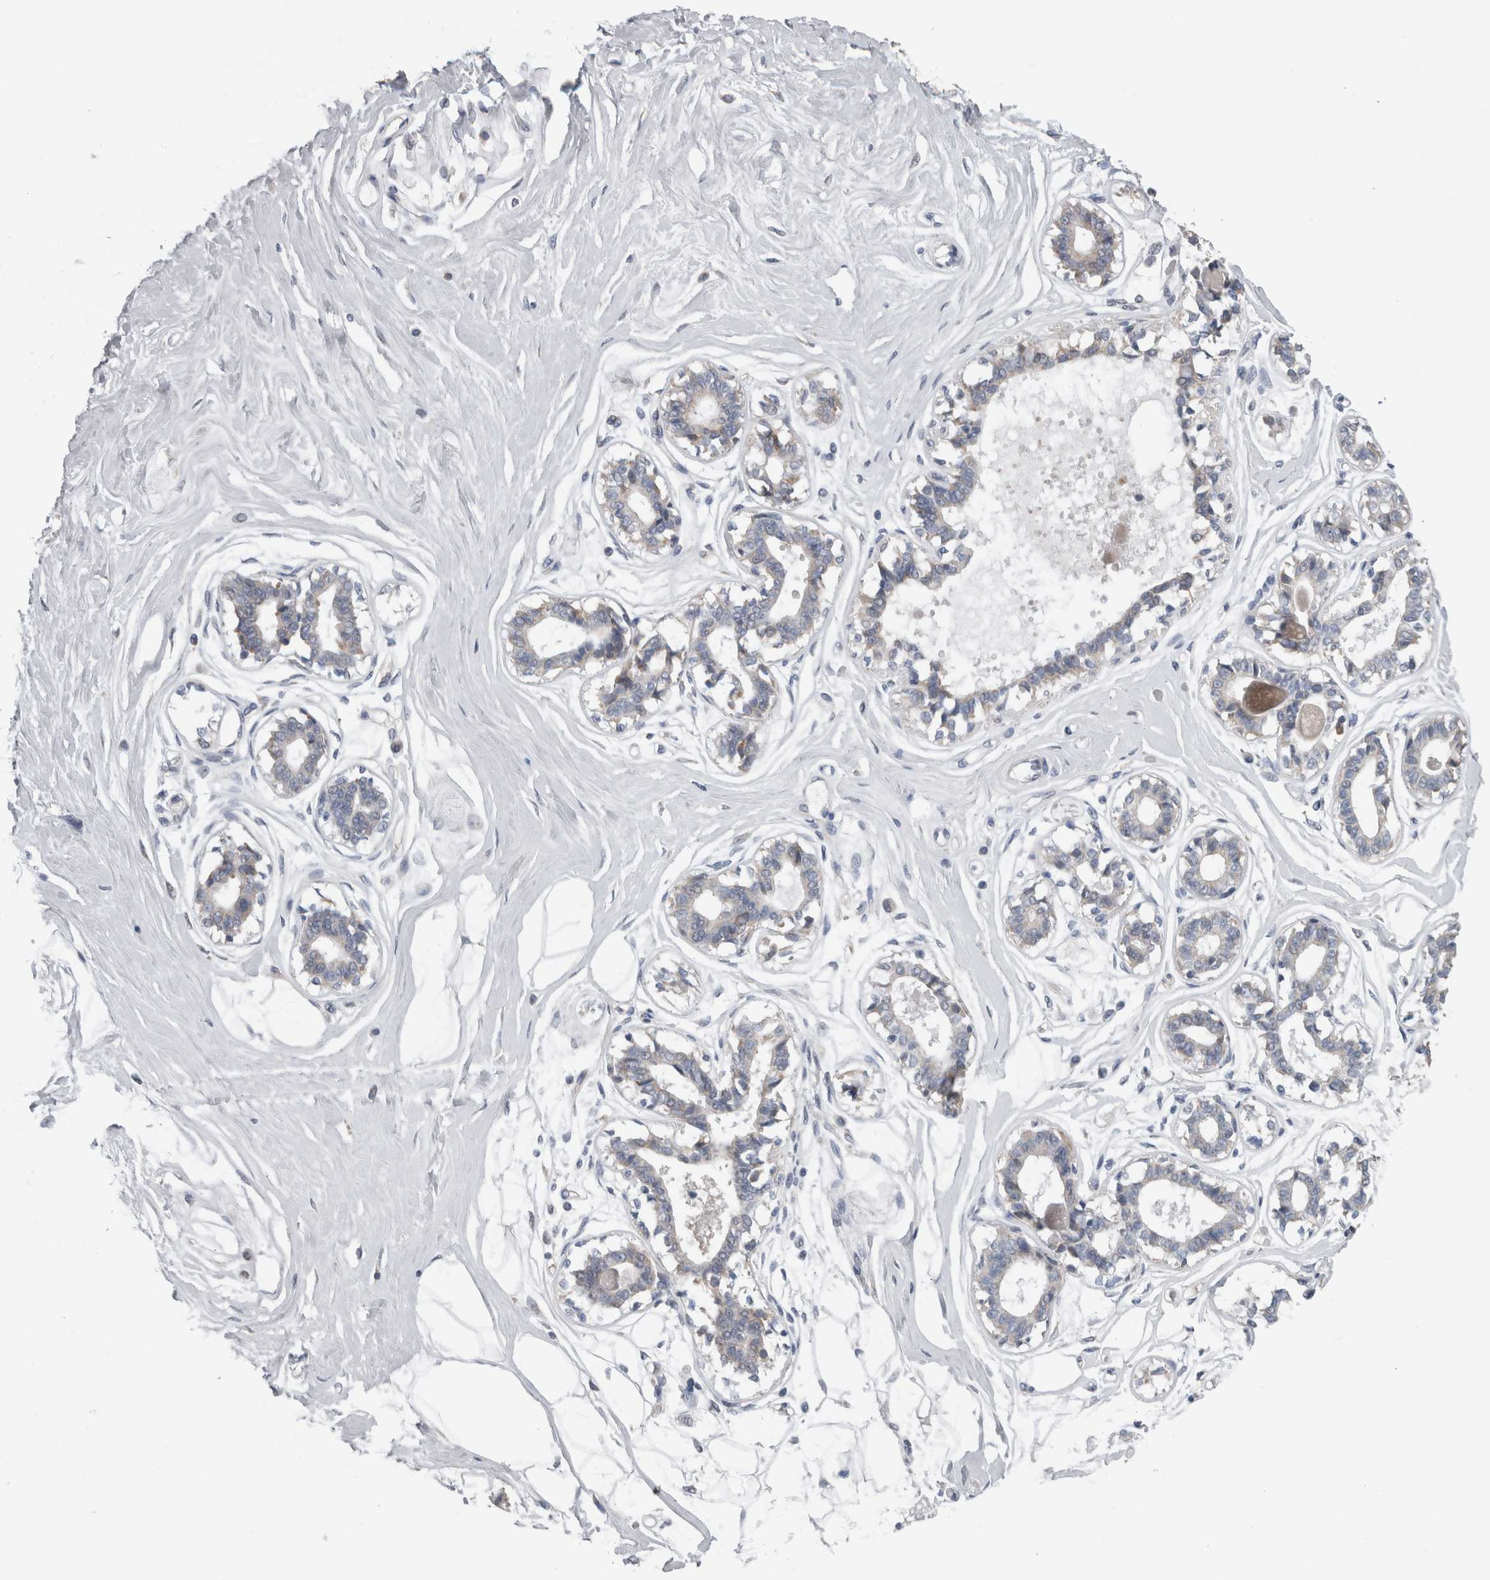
{"staining": {"intensity": "negative", "quantity": "none", "location": "none"}, "tissue": "breast", "cell_type": "Adipocytes", "image_type": "normal", "snomed": [{"axis": "morphology", "description": "Normal tissue, NOS"}, {"axis": "topography", "description": "Breast"}], "caption": "Protein analysis of normal breast demonstrates no significant staining in adipocytes.", "gene": "GDAP1", "patient": {"sex": "female", "age": 45}}